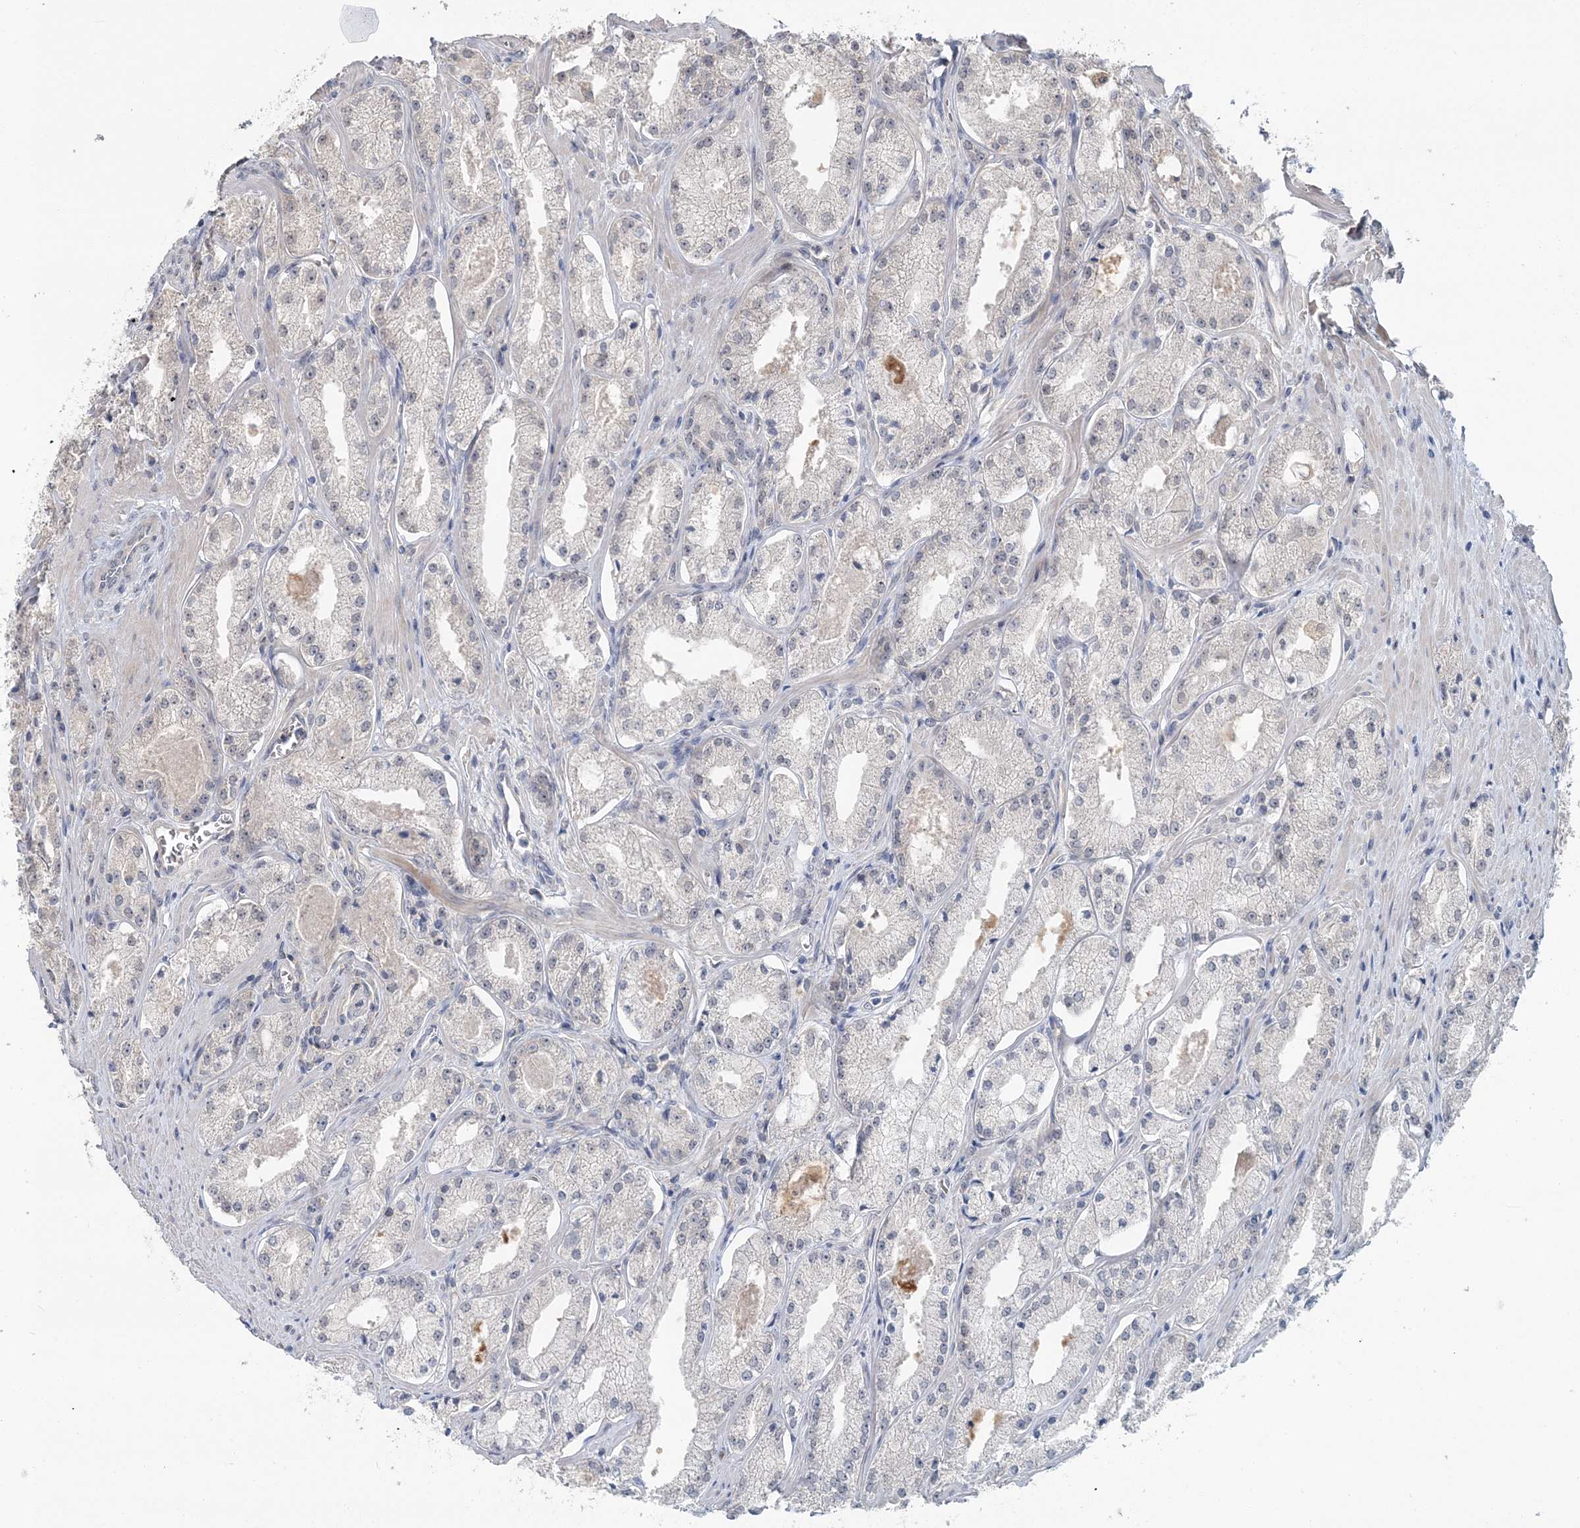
{"staining": {"intensity": "negative", "quantity": "none", "location": "none"}, "tissue": "prostate cancer", "cell_type": "Tumor cells", "image_type": "cancer", "snomed": [{"axis": "morphology", "description": "Adenocarcinoma, Low grade"}, {"axis": "topography", "description": "Prostate"}], "caption": "High magnification brightfield microscopy of prostate cancer stained with DAB (3,3'-diaminobenzidine) (brown) and counterstained with hematoxylin (blue): tumor cells show no significant positivity.", "gene": "RNF25", "patient": {"sex": "male", "age": 69}}